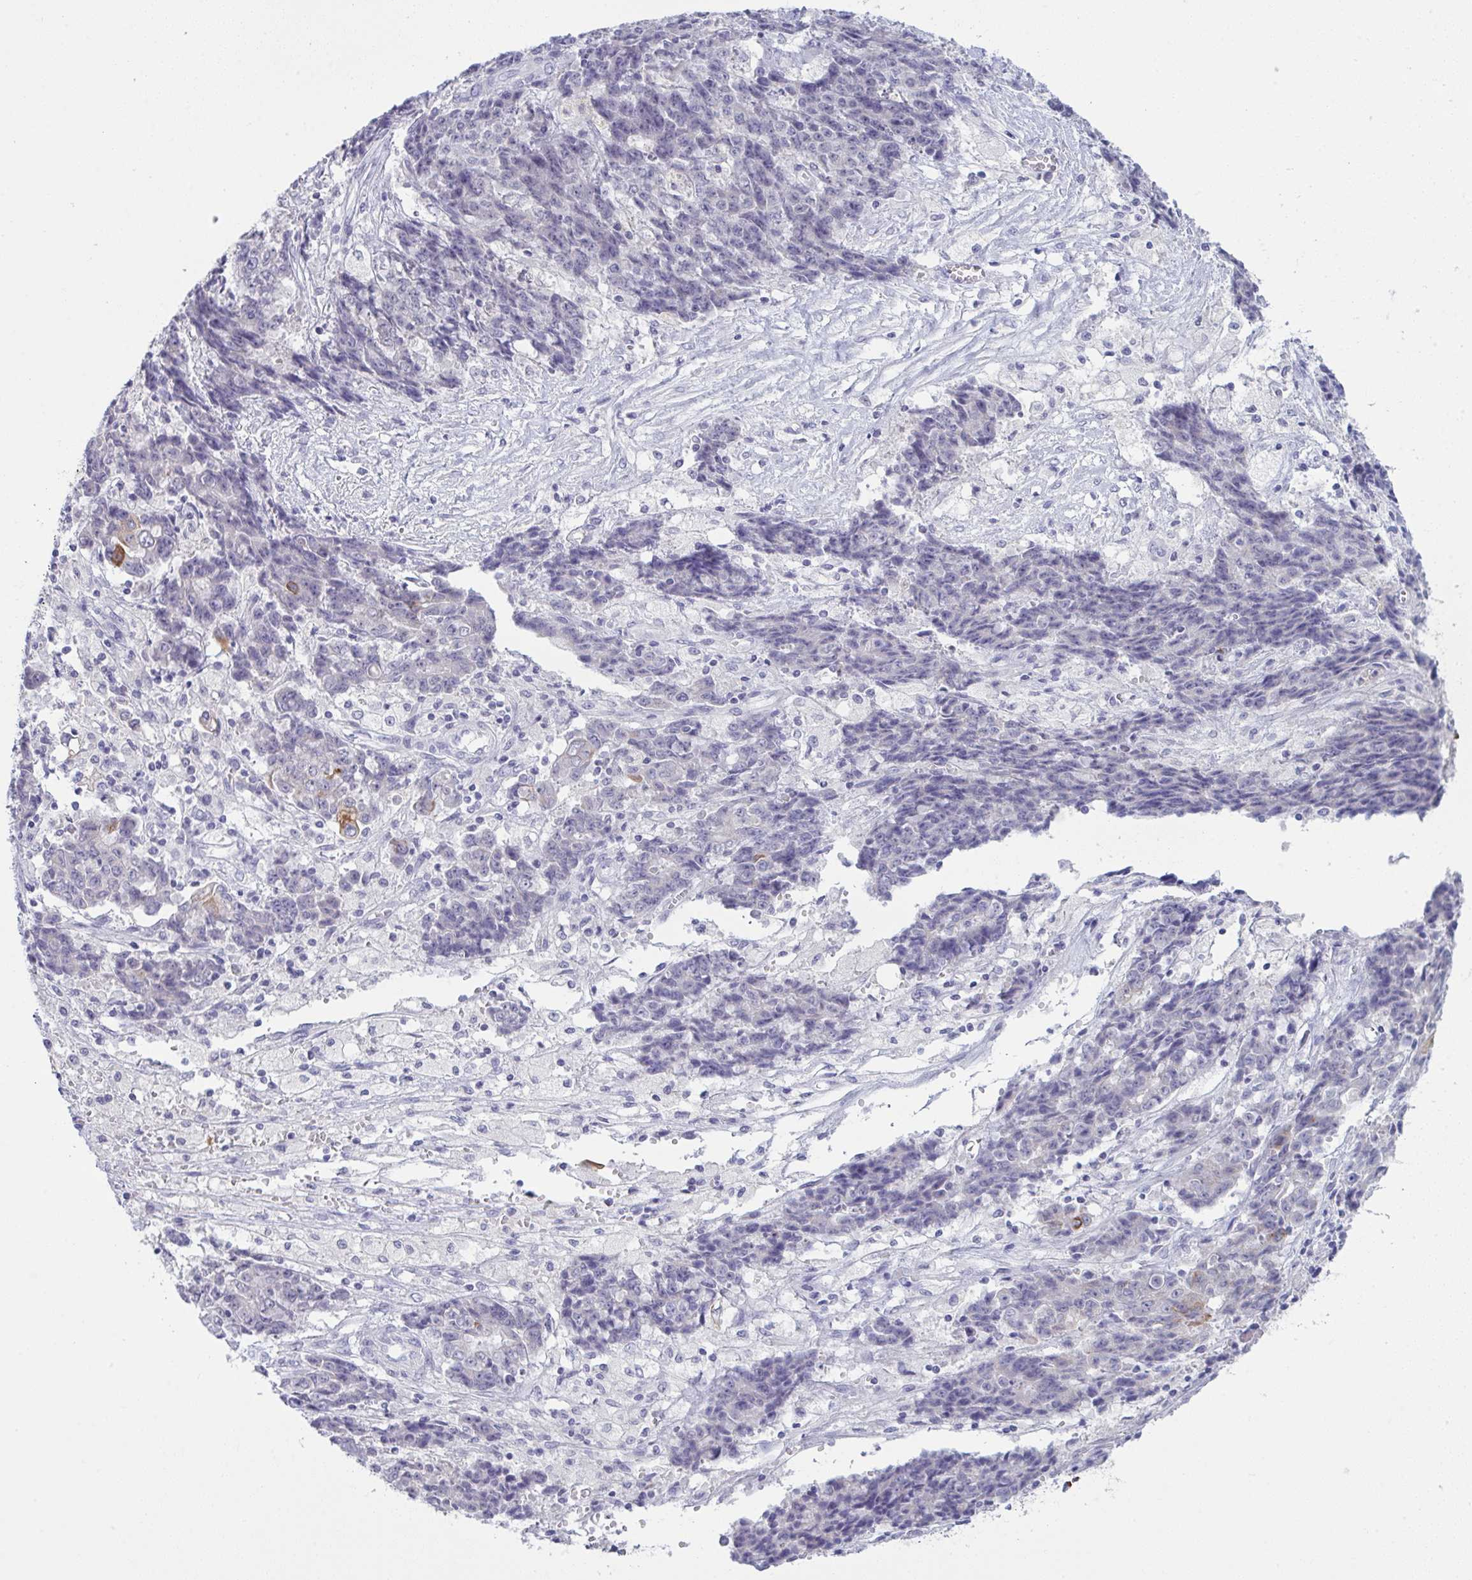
{"staining": {"intensity": "negative", "quantity": "none", "location": "none"}, "tissue": "ovarian cancer", "cell_type": "Tumor cells", "image_type": "cancer", "snomed": [{"axis": "morphology", "description": "Carcinoma, endometroid"}, {"axis": "topography", "description": "Ovary"}], "caption": "Immunohistochemical staining of ovarian cancer (endometroid carcinoma) shows no significant staining in tumor cells. (Stains: DAB (3,3'-diaminobenzidine) IHC with hematoxylin counter stain, Microscopy: brightfield microscopy at high magnification).", "gene": "TENT5D", "patient": {"sex": "female", "age": 42}}